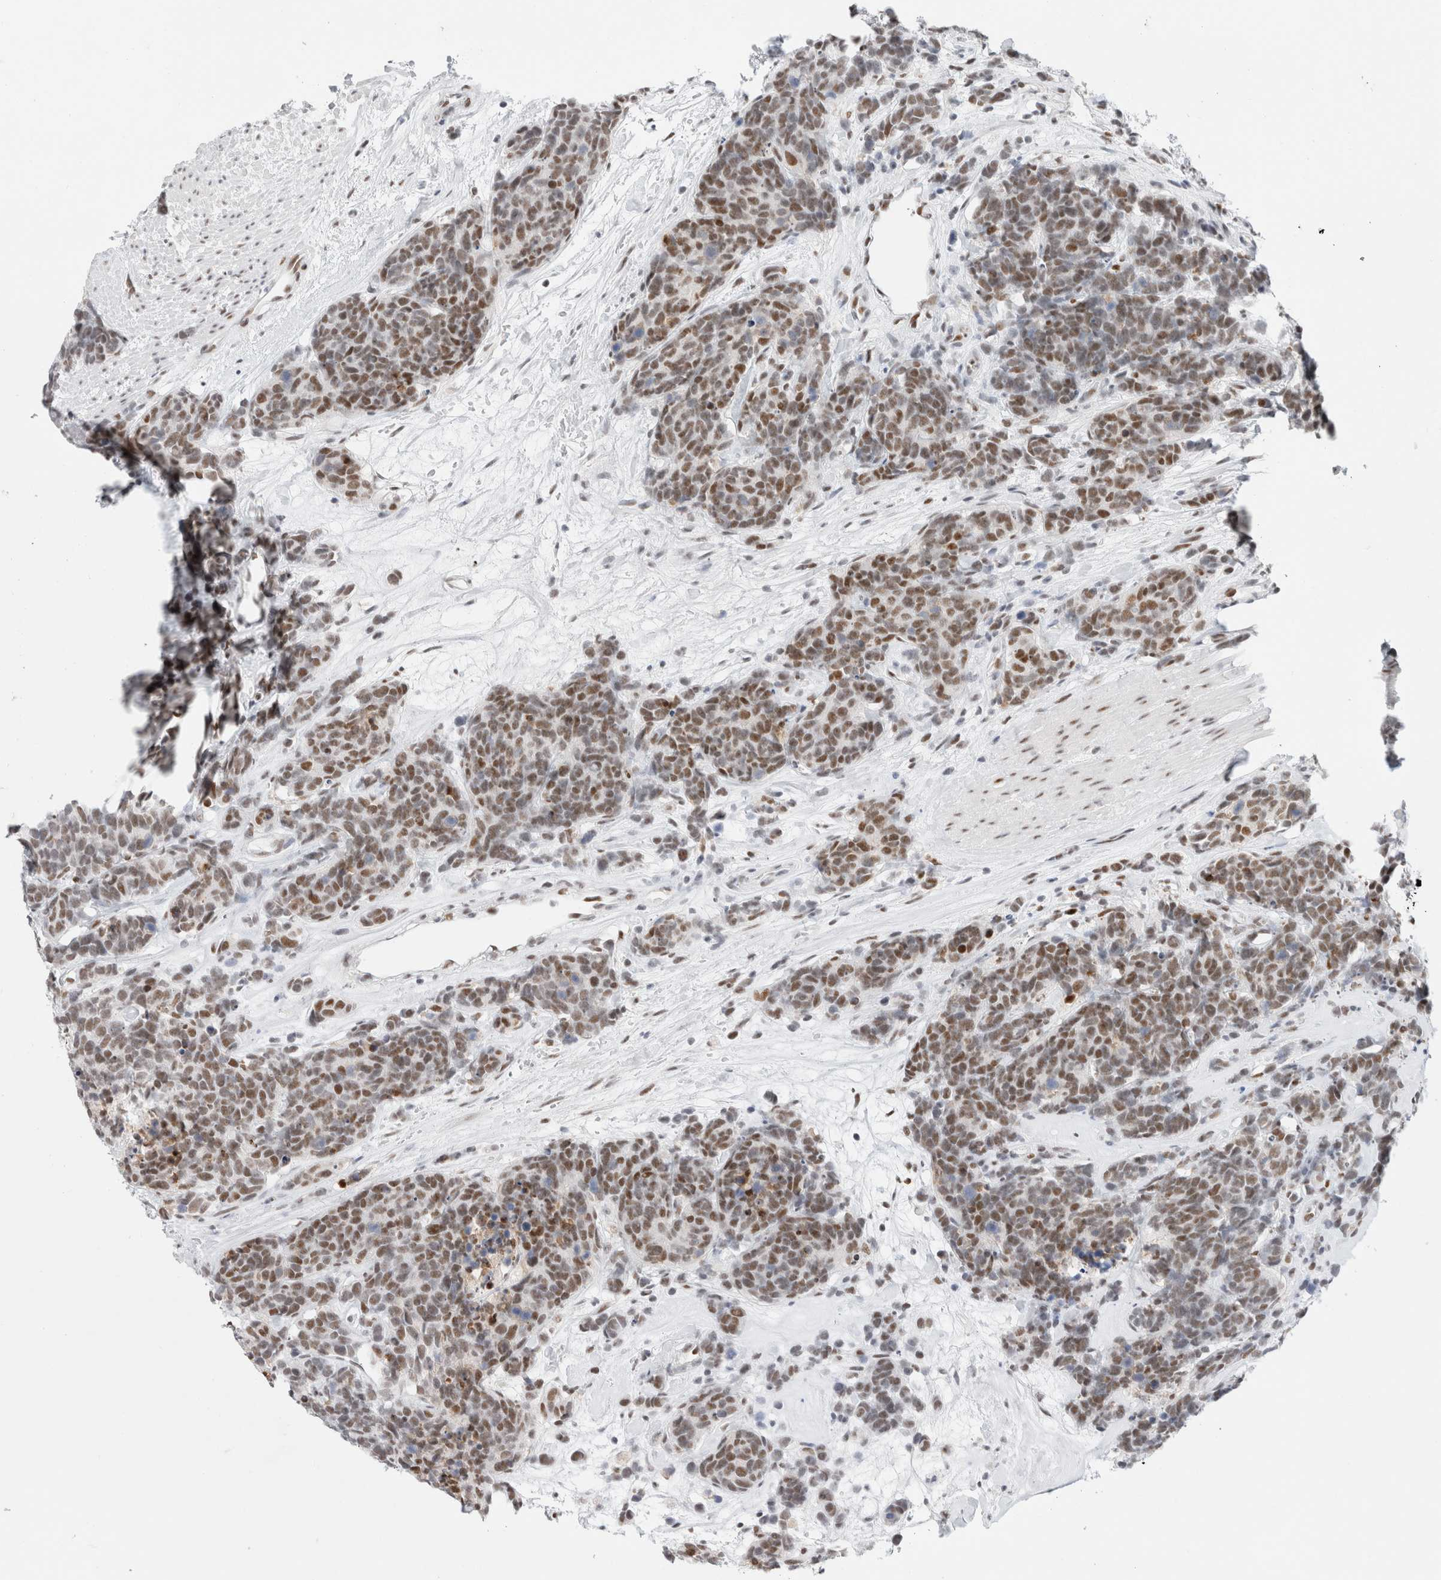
{"staining": {"intensity": "moderate", "quantity": ">75%", "location": "nuclear"}, "tissue": "carcinoid", "cell_type": "Tumor cells", "image_type": "cancer", "snomed": [{"axis": "morphology", "description": "Carcinoma, NOS"}, {"axis": "morphology", "description": "Carcinoid, malignant, NOS"}, {"axis": "topography", "description": "Urinary bladder"}], "caption": "Protein staining by immunohistochemistry (IHC) exhibits moderate nuclear expression in approximately >75% of tumor cells in carcinoid.", "gene": "COPS7A", "patient": {"sex": "male", "age": 57}}